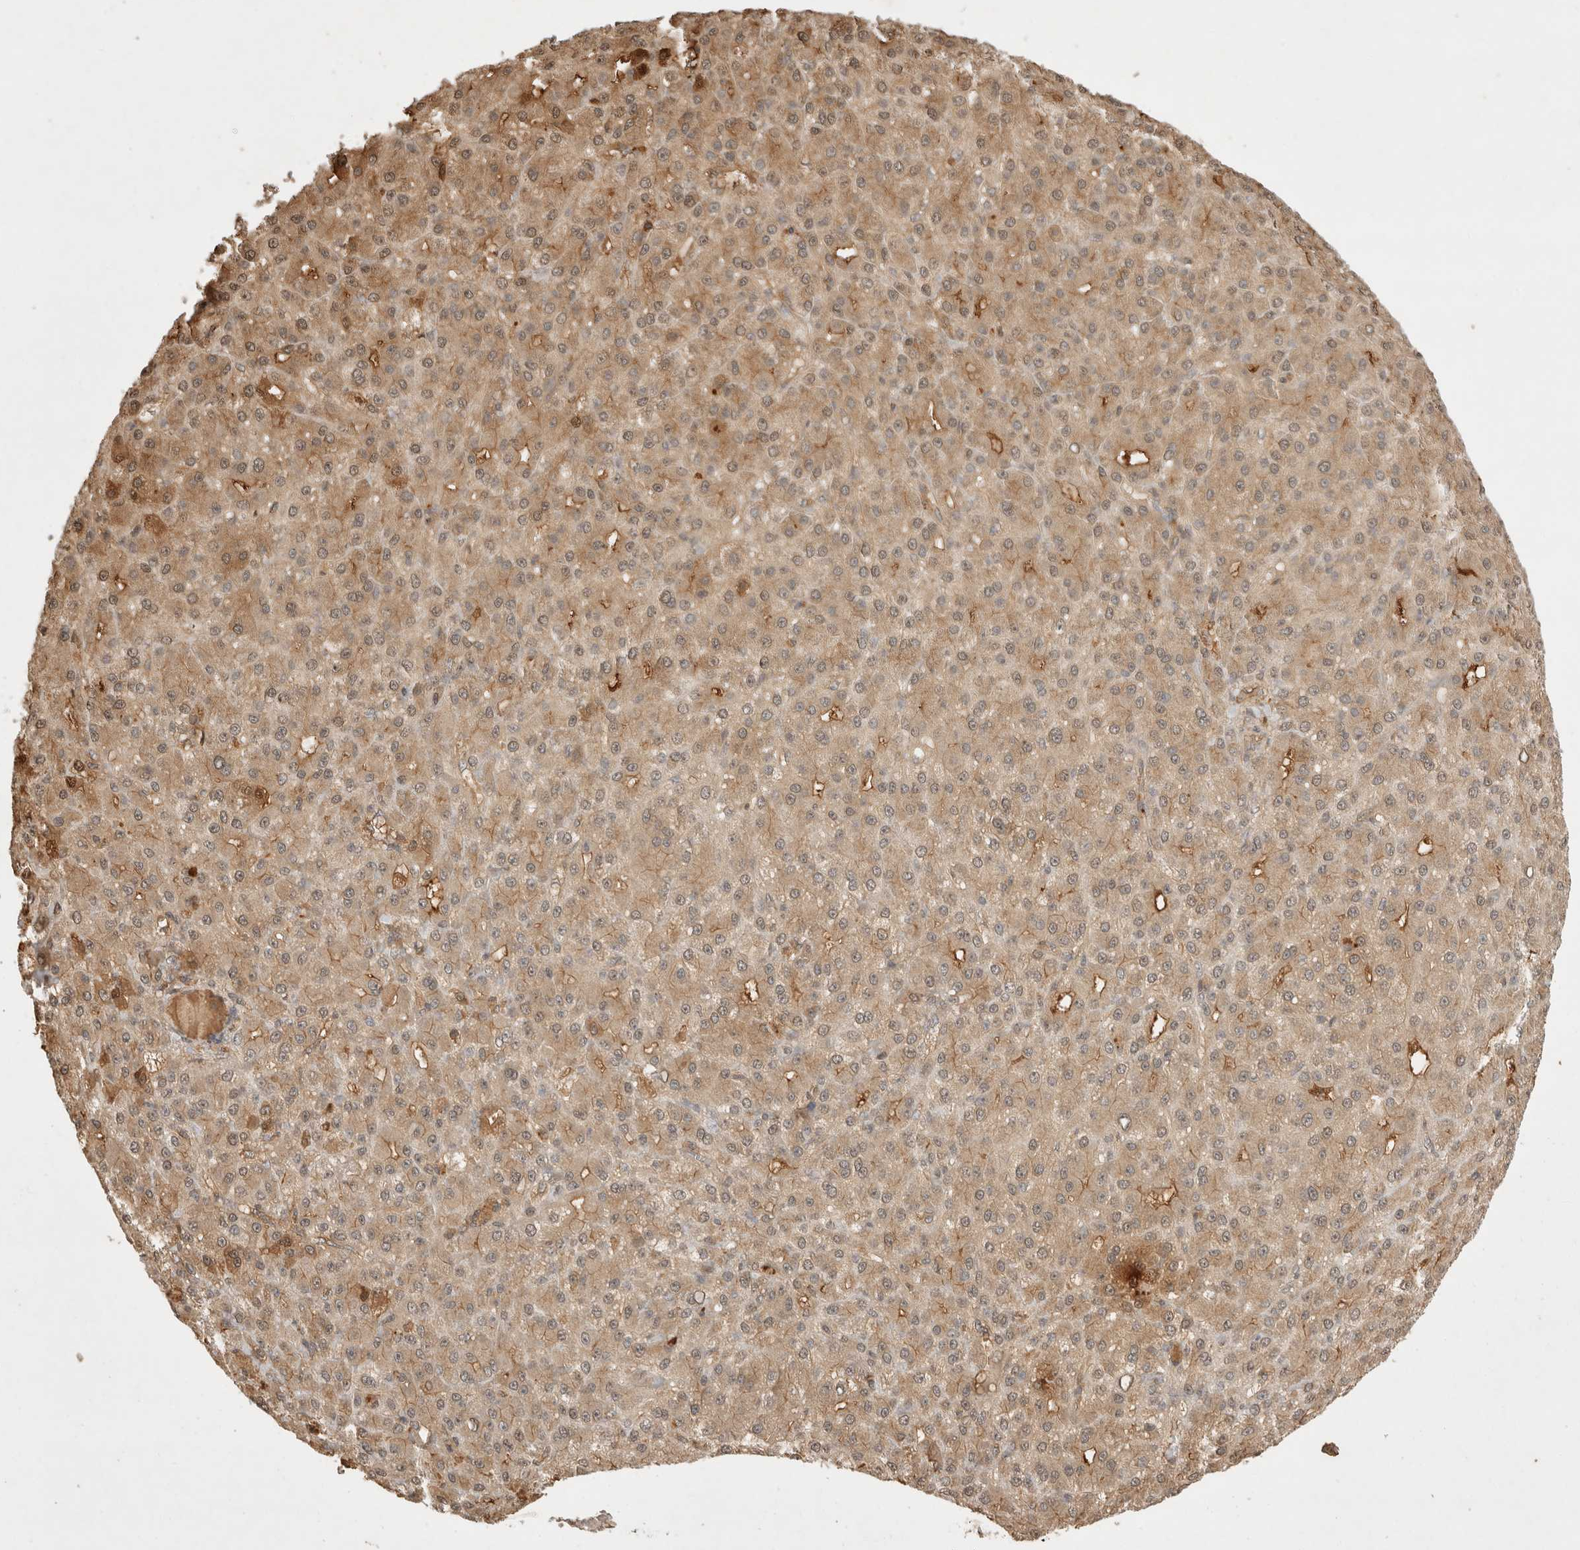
{"staining": {"intensity": "weak", "quantity": ">75%", "location": "cytoplasmic/membranous"}, "tissue": "liver cancer", "cell_type": "Tumor cells", "image_type": "cancer", "snomed": [{"axis": "morphology", "description": "Carcinoma, Hepatocellular, NOS"}, {"axis": "topography", "description": "Liver"}], "caption": "Tumor cells display weak cytoplasmic/membranous expression in about >75% of cells in liver cancer (hepatocellular carcinoma).", "gene": "PRMT3", "patient": {"sex": "male", "age": 67}}